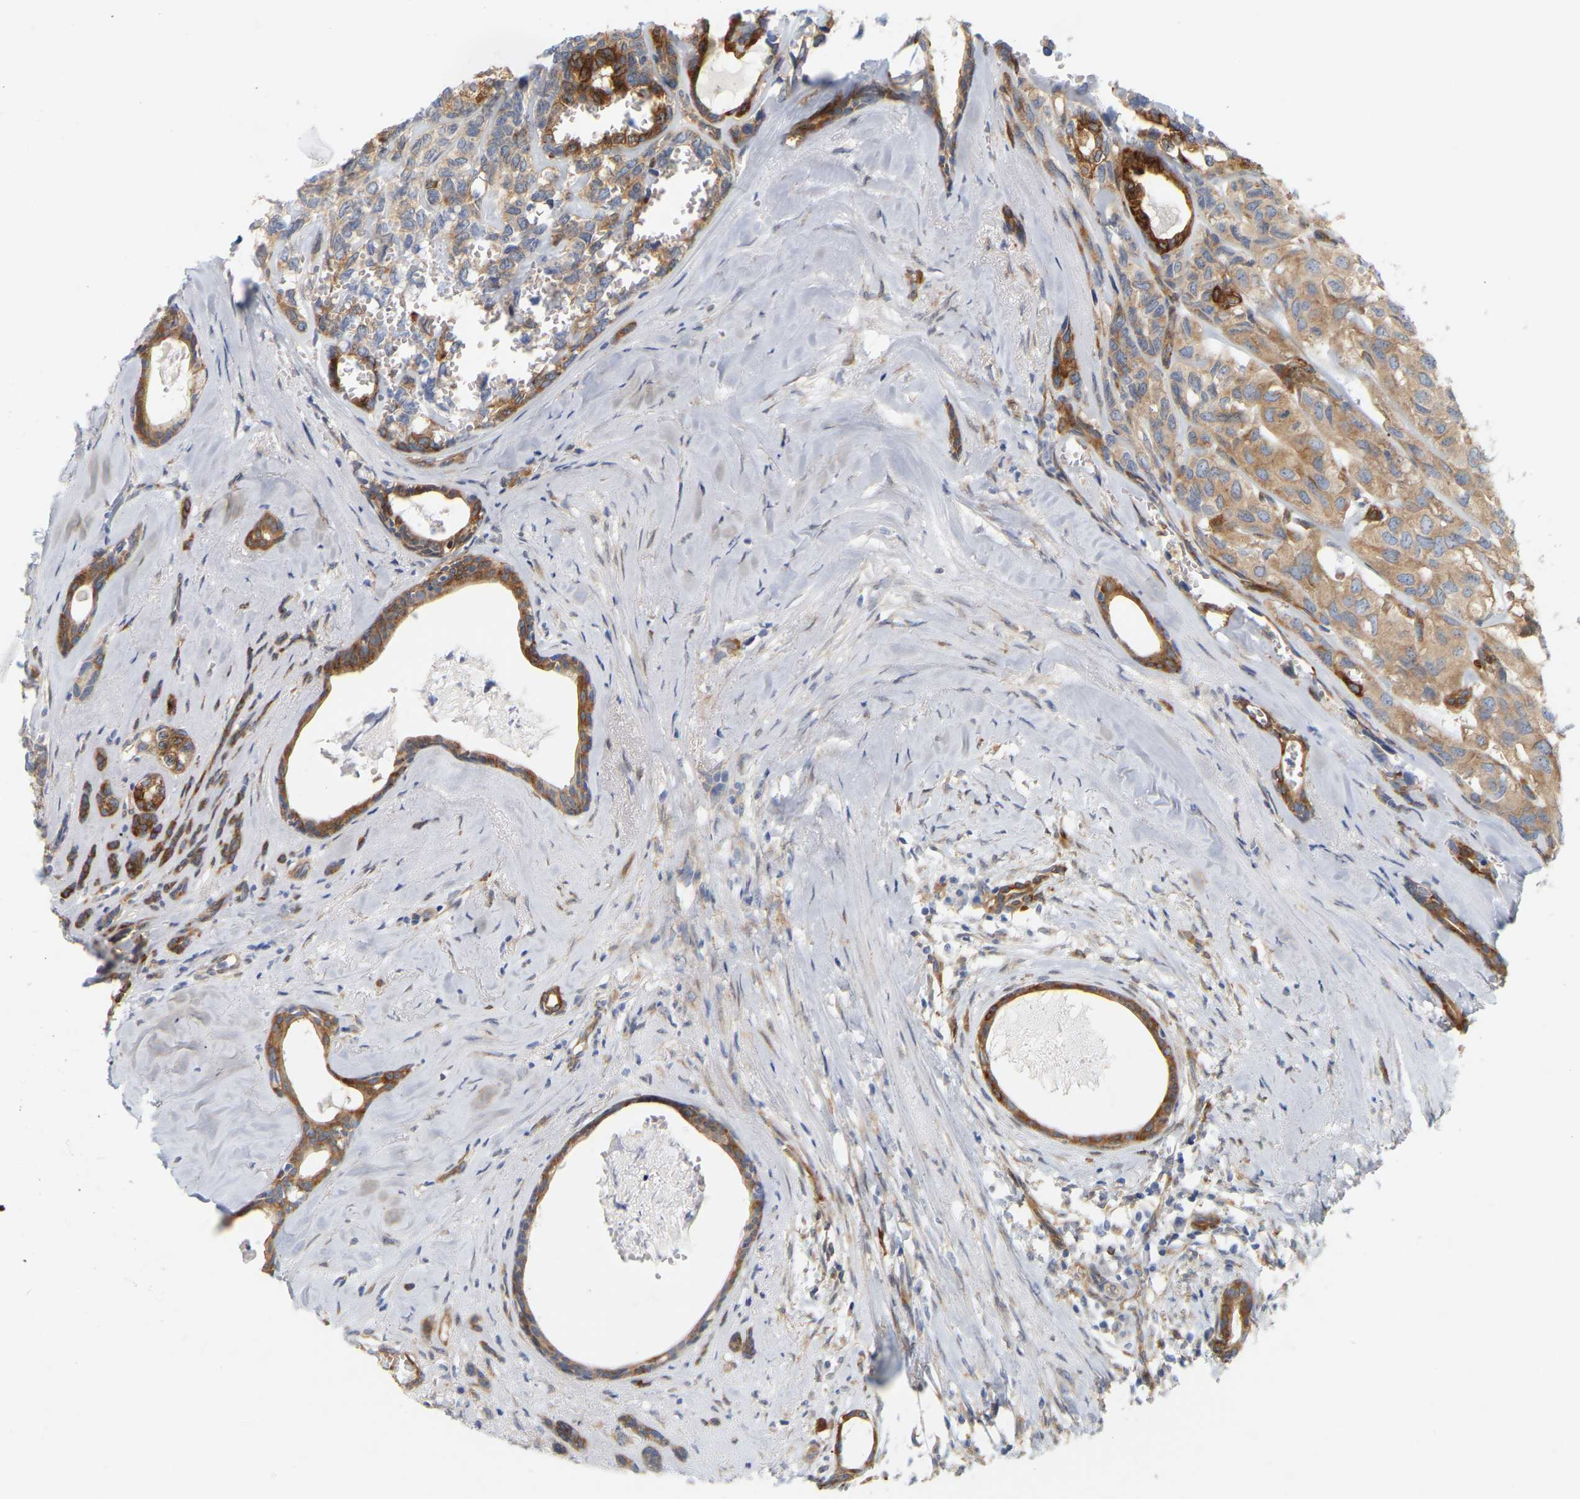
{"staining": {"intensity": "strong", "quantity": ">75%", "location": "cytoplasmic/membranous"}, "tissue": "head and neck cancer", "cell_type": "Tumor cells", "image_type": "cancer", "snomed": [{"axis": "morphology", "description": "Adenocarcinoma, NOS"}, {"axis": "topography", "description": "Salivary gland, NOS"}, {"axis": "topography", "description": "Head-Neck"}], "caption": "Approximately >75% of tumor cells in head and neck adenocarcinoma show strong cytoplasmic/membranous protein staining as visualized by brown immunohistochemical staining.", "gene": "RAPH1", "patient": {"sex": "female", "age": 76}}